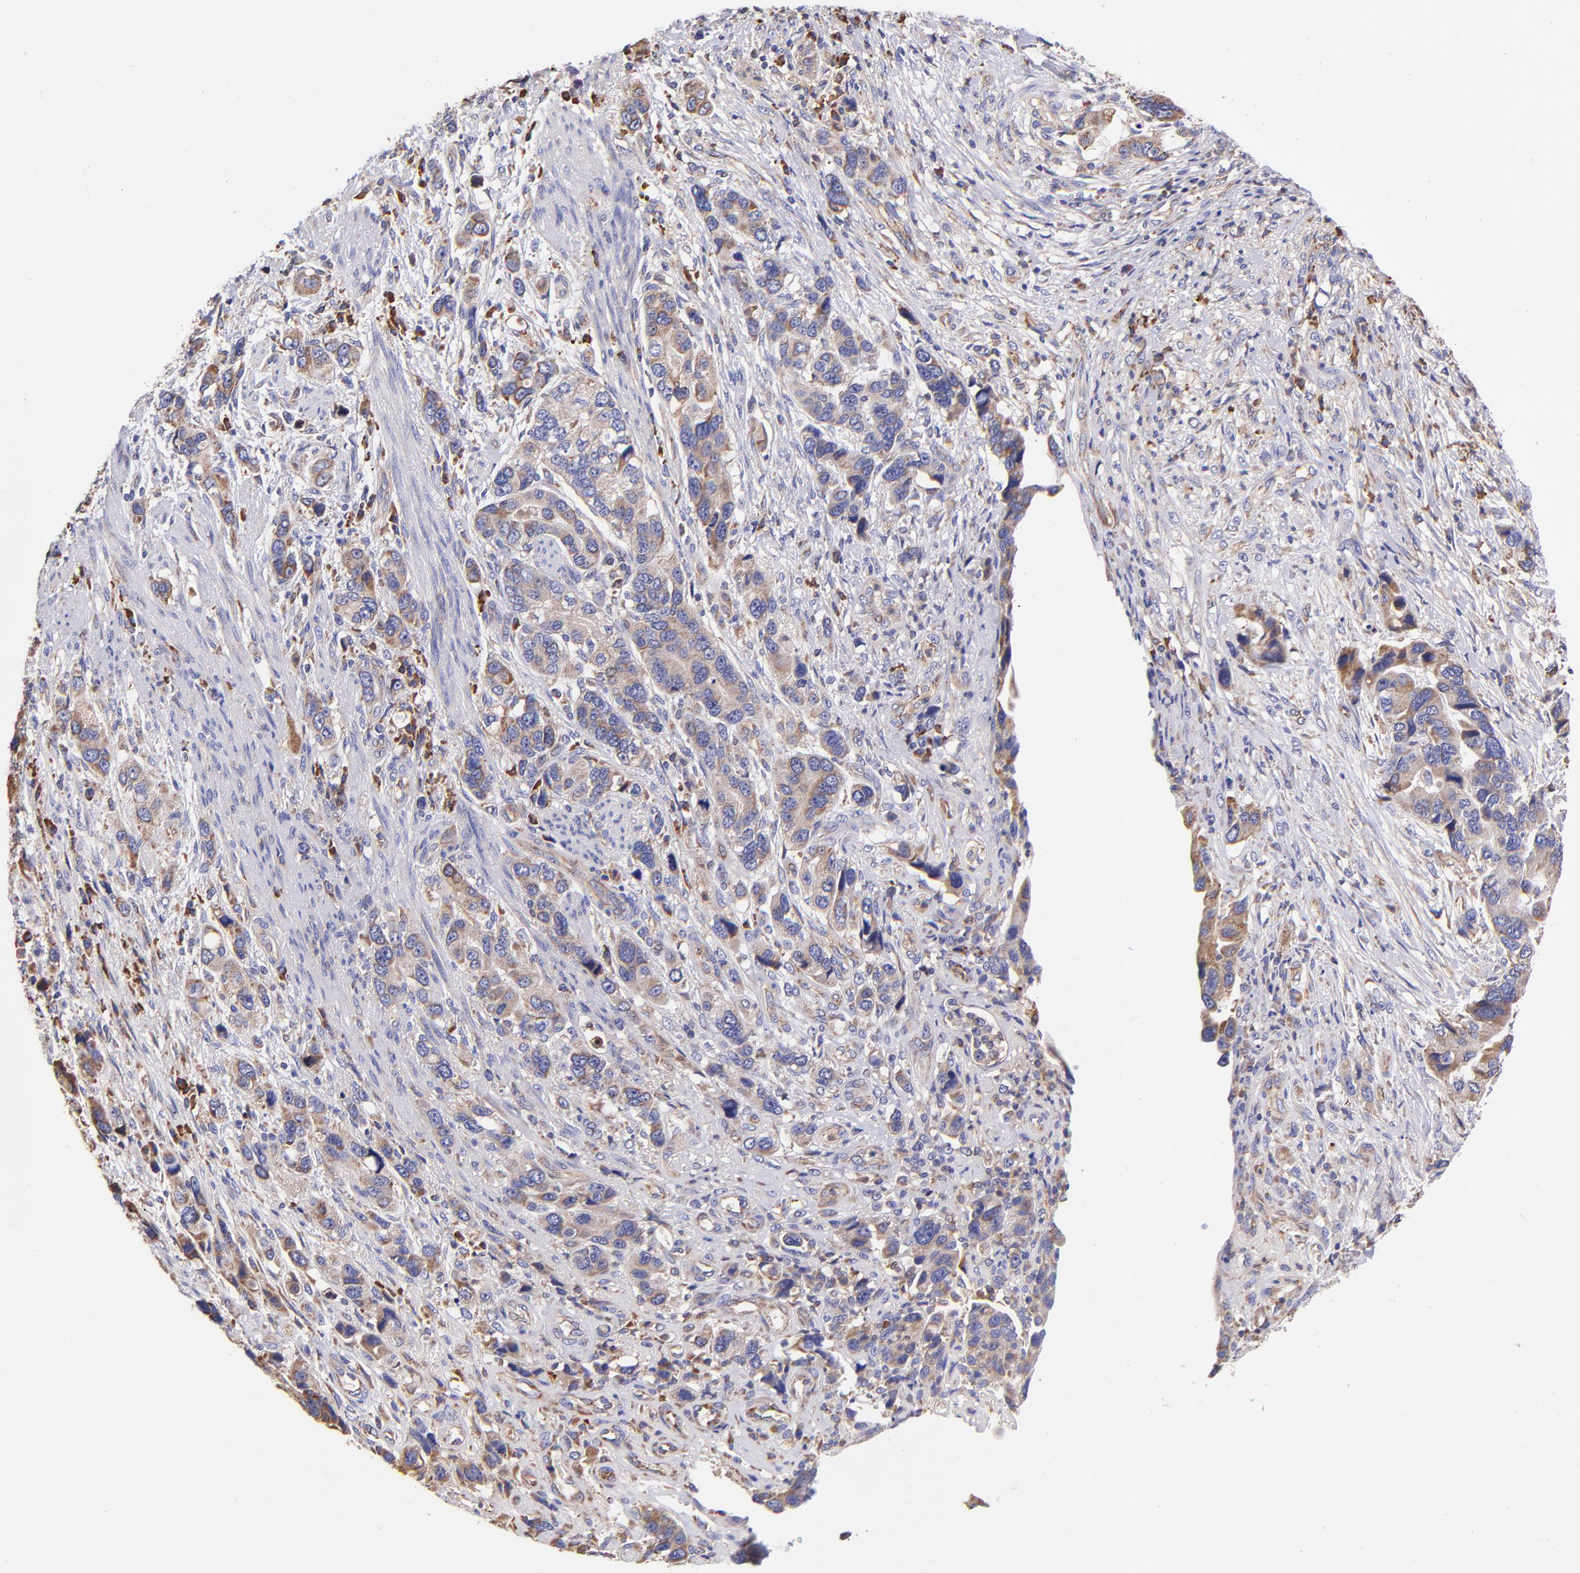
{"staining": {"intensity": "weak", "quantity": ">75%", "location": "cytoplasmic/membranous"}, "tissue": "stomach cancer", "cell_type": "Tumor cells", "image_type": "cancer", "snomed": [{"axis": "morphology", "description": "Adenocarcinoma, NOS"}, {"axis": "topography", "description": "Stomach, lower"}], "caption": "Adenocarcinoma (stomach) tissue displays weak cytoplasmic/membranous staining in approximately >75% of tumor cells, visualized by immunohistochemistry.", "gene": "PREX1", "patient": {"sex": "female", "age": 93}}